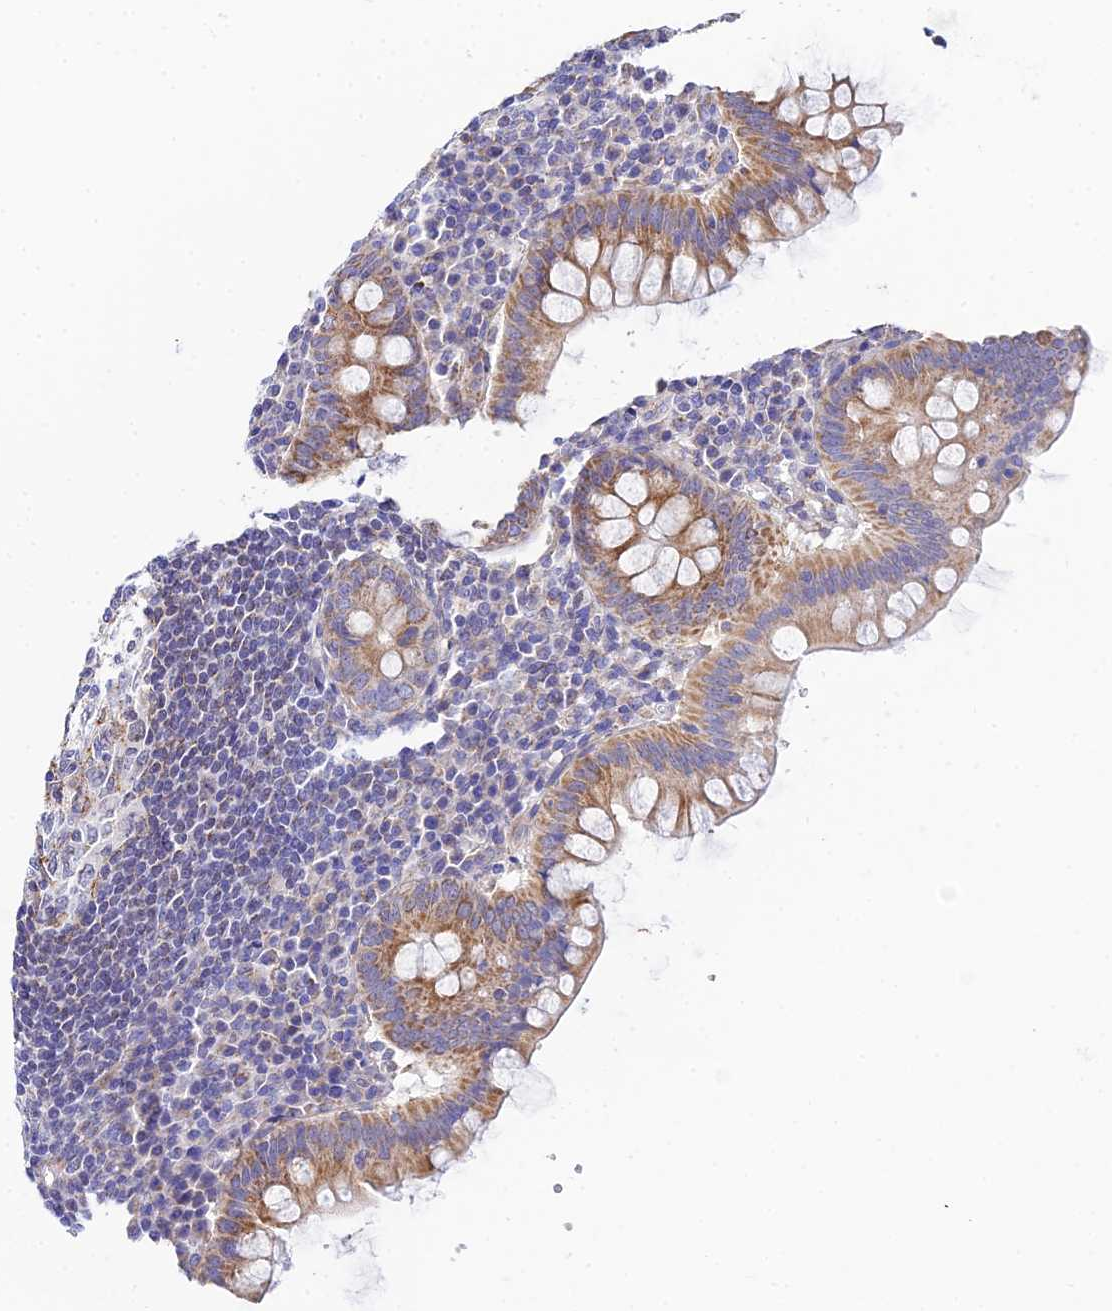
{"staining": {"intensity": "moderate", "quantity": ">75%", "location": "cytoplasmic/membranous"}, "tissue": "appendix", "cell_type": "Glandular cells", "image_type": "normal", "snomed": [{"axis": "morphology", "description": "Normal tissue, NOS"}, {"axis": "topography", "description": "Appendix"}], "caption": "Glandular cells exhibit moderate cytoplasmic/membranous expression in about >75% of cells in normal appendix. (brown staining indicates protein expression, while blue staining denotes nuclei).", "gene": "ACOT1", "patient": {"sex": "female", "age": 33}}